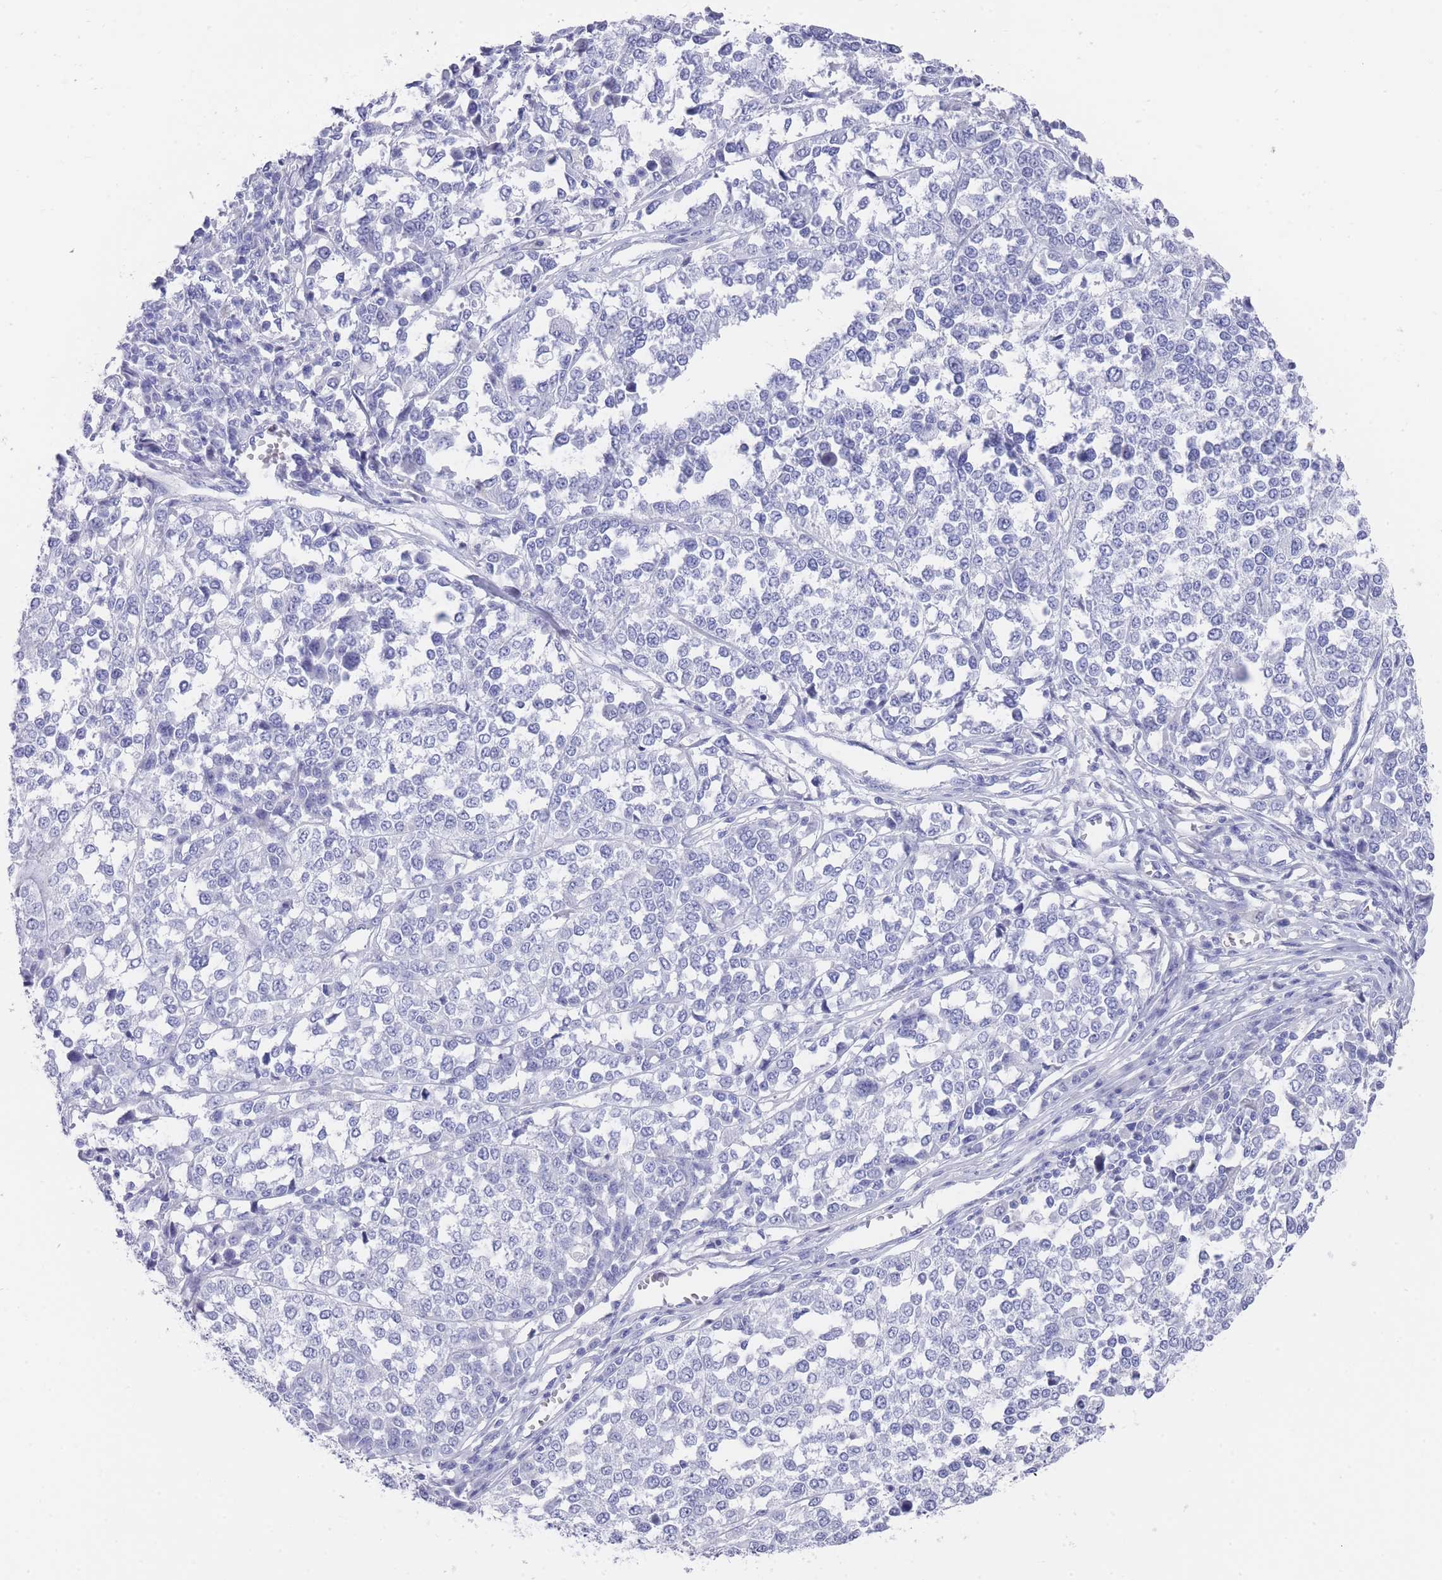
{"staining": {"intensity": "negative", "quantity": "none", "location": "none"}, "tissue": "melanoma", "cell_type": "Tumor cells", "image_type": "cancer", "snomed": [{"axis": "morphology", "description": "Malignant melanoma, Metastatic site"}, {"axis": "topography", "description": "Lymph node"}], "caption": "This photomicrograph is of malignant melanoma (metastatic site) stained with immunohistochemistry to label a protein in brown with the nuclei are counter-stained blue. There is no positivity in tumor cells. (Stains: DAB (3,3'-diaminobenzidine) IHC with hematoxylin counter stain, Microscopy: brightfield microscopy at high magnification).", "gene": "RAB2B", "patient": {"sex": "male", "age": 44}}